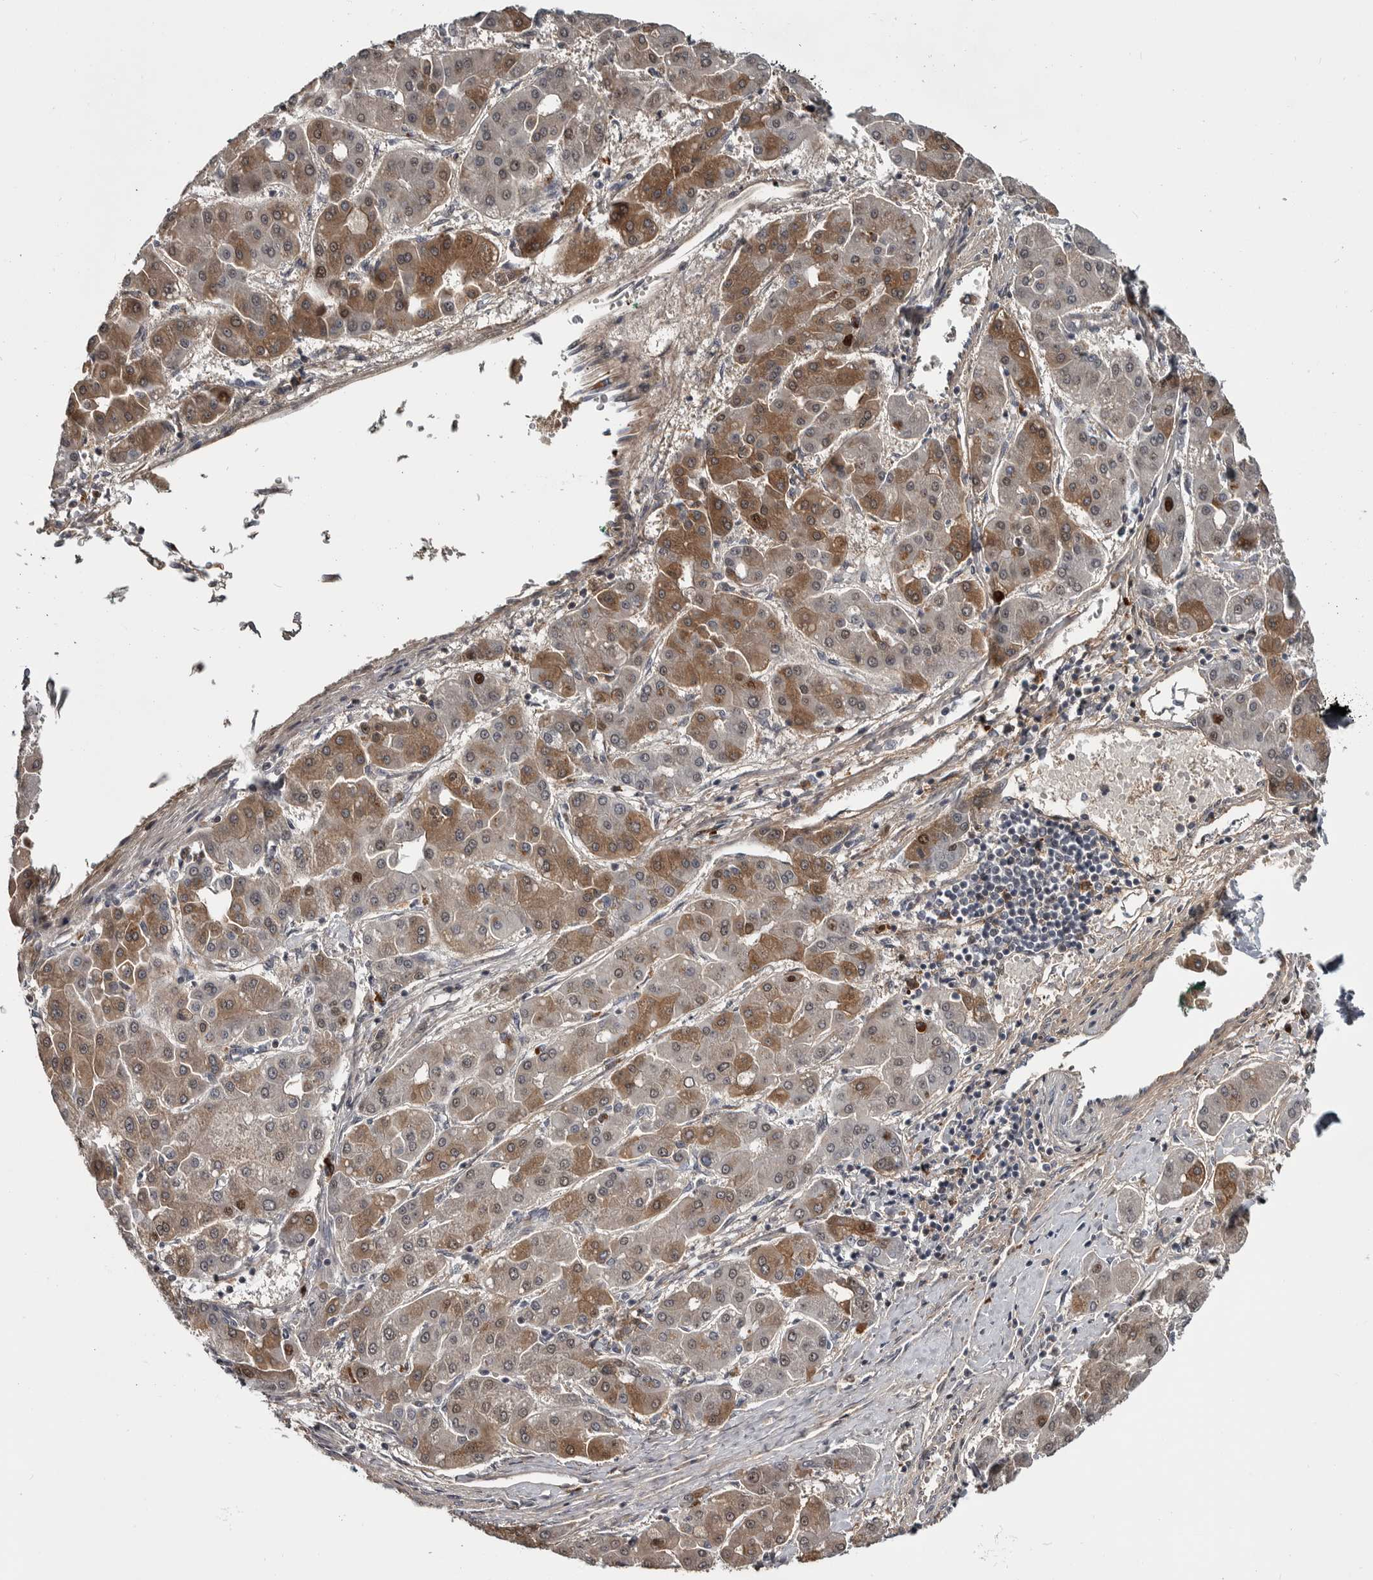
{"staining": {"intensity": "moderate", "quantity": "25%-75%", "location": "cytoplasmic/membranous,nuclear"}, "tissue": "liver cancer", "cell_type": "Tumor cells", "image_type": "cancer", "snomed": [{"axis": "morphology", "description": "Carcinoma, Hepatocellular, NOS"}, {"axis": "topography", "description": "Liver"}], "caption": "Tumor cells reveal medium levels of moderate cytoplasmic/membranous and nuclear expression in approximately 25%-75% of cells in human liver cancer (hepatocellular carcinoma). (DAB = brown stain, brightfield microscopy at high magnification).", "gene": "ZNF277", "patient": {"sex": "male", "age": 65}}